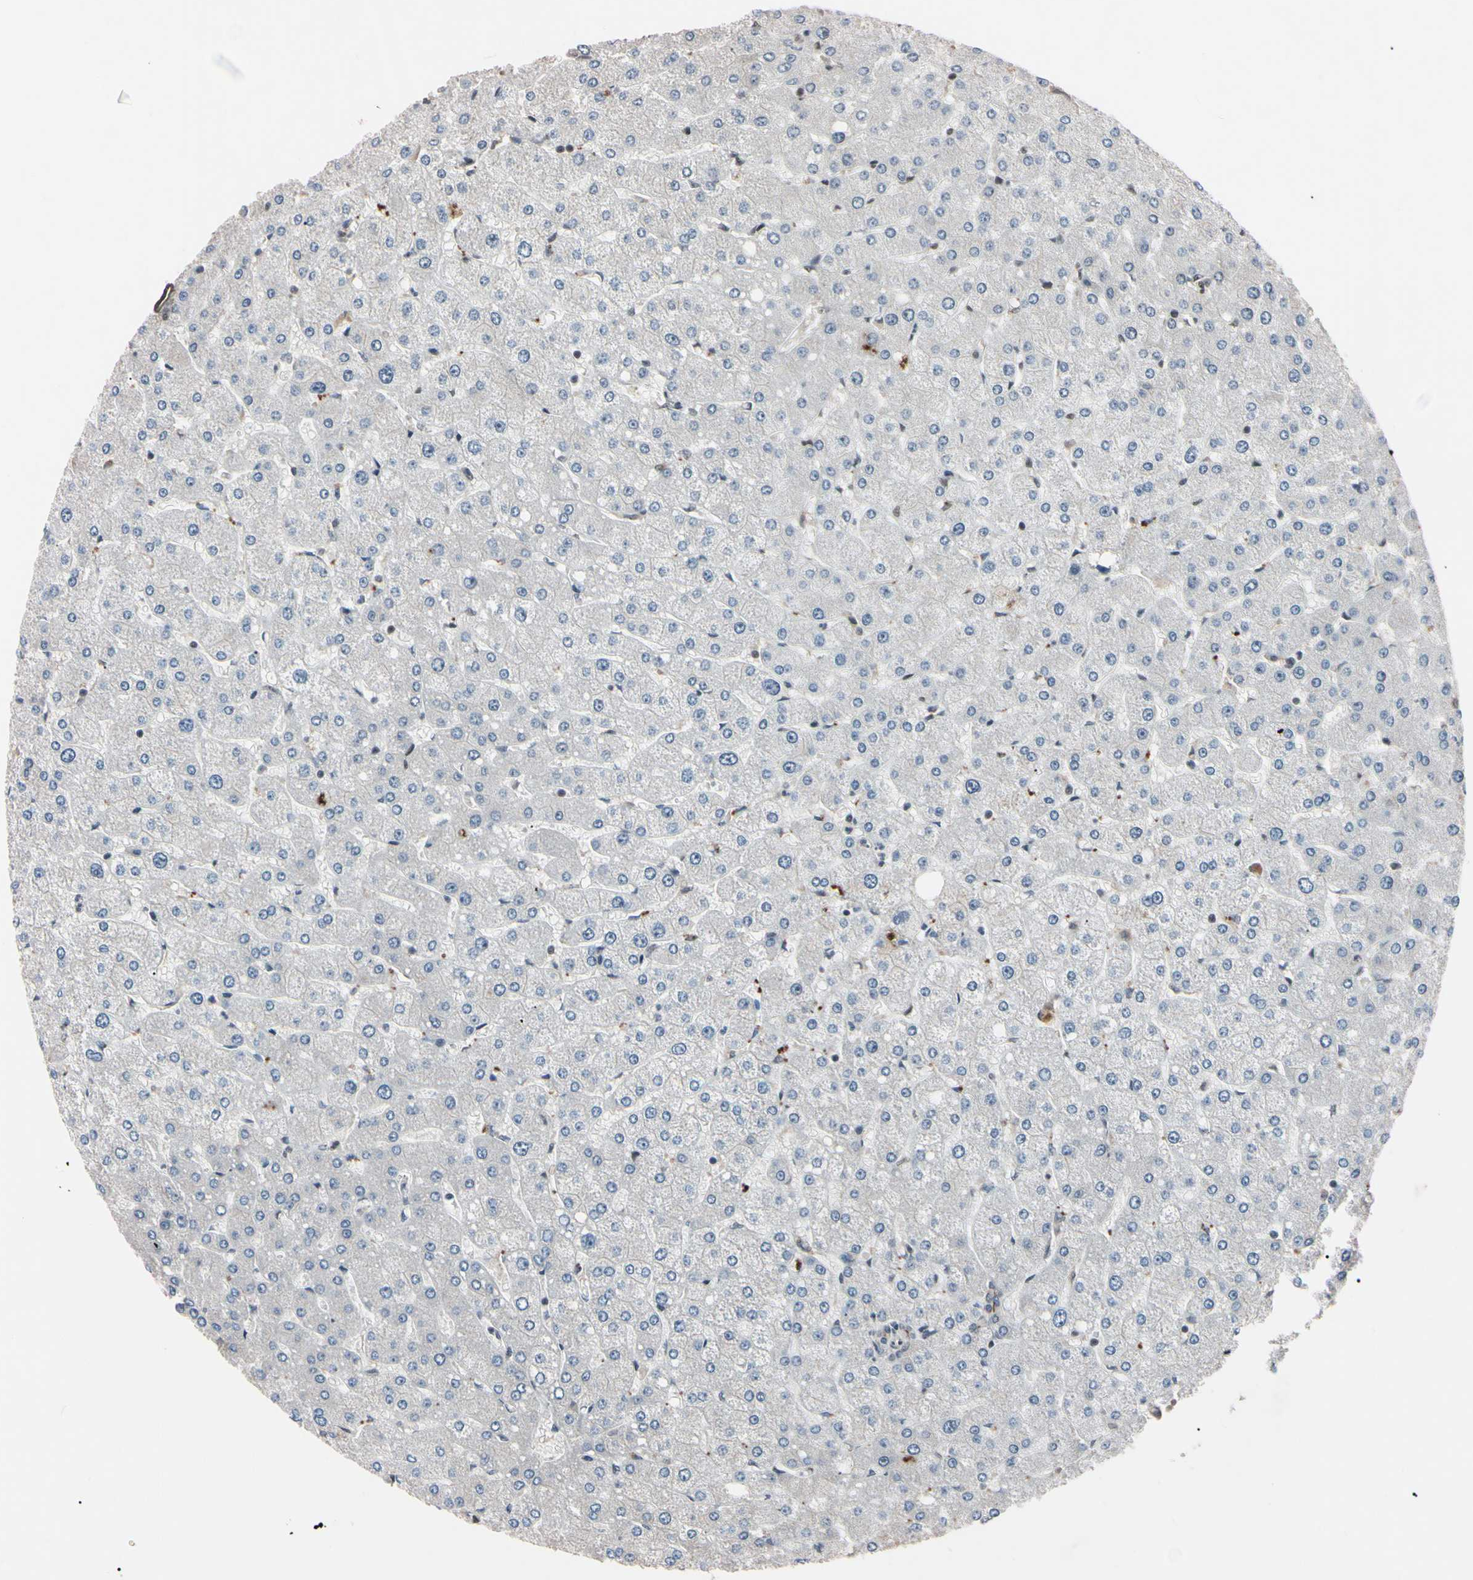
{"staining": {"intensity": "negative", "quantity": "none", "location": "none"}, "tissue": "liver", "cell_type": "Cholangiocytes", "image_type": "normal", "snomed": [{"axis": "morphology", "description": "Normal tissue, NOS"}, {"axis": "topography", "description": "Liver"}], "caption": "Normal liver was stained to show a protein in brown. There is no significant staining in cholangiocytes. The staining is performed using DAB (3,3'-diaminobenzidine) brown chromogen with nuclei counter-stained in using hematoxylin.", "gene": "YY1", "patient": {"sex": "male", "age": 55}}